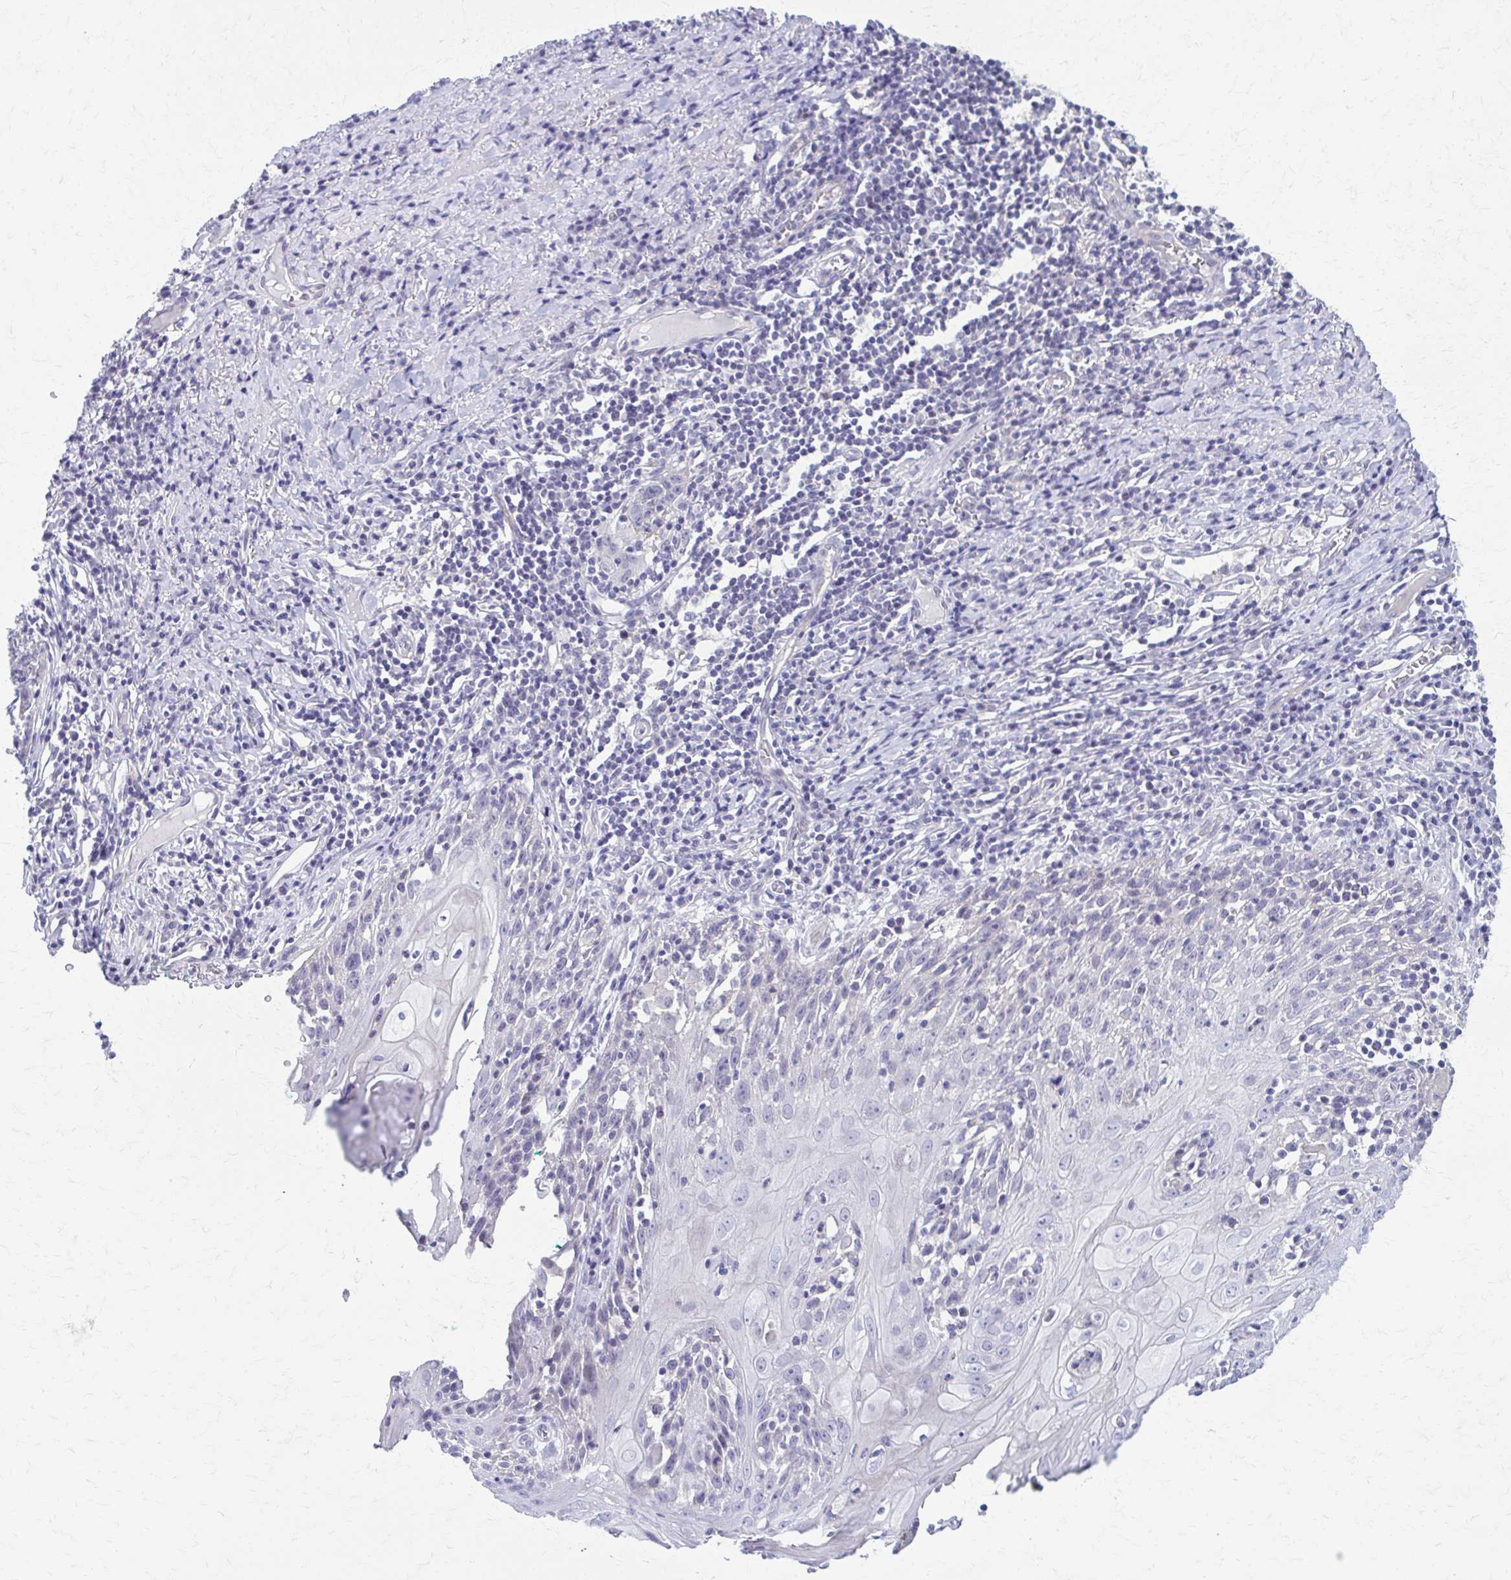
{"staining": {"intensity": "negative", "quantity": "none", "location": "none"}, "tissue": "skin cancer", "cell_type": "Tumor cells", "image_type": "cancer", "snomed": [{"axis": "morphology", "description": "Squamous cell carcinoma, NOS"}, {"axis": "topography", "description": "Skin"}, {"axis": "topography", "description": "Vulva"}], "caption": "IHC micrograph of neoplastic tissue: human skin squamous cell carcinoma stained with DAB (3,3'-diaminobenzidine) exhibits no significant protein expression in tumor cells.", "gene": "RHOBTB2", "patient": {"sex": "female", "age": 76}}